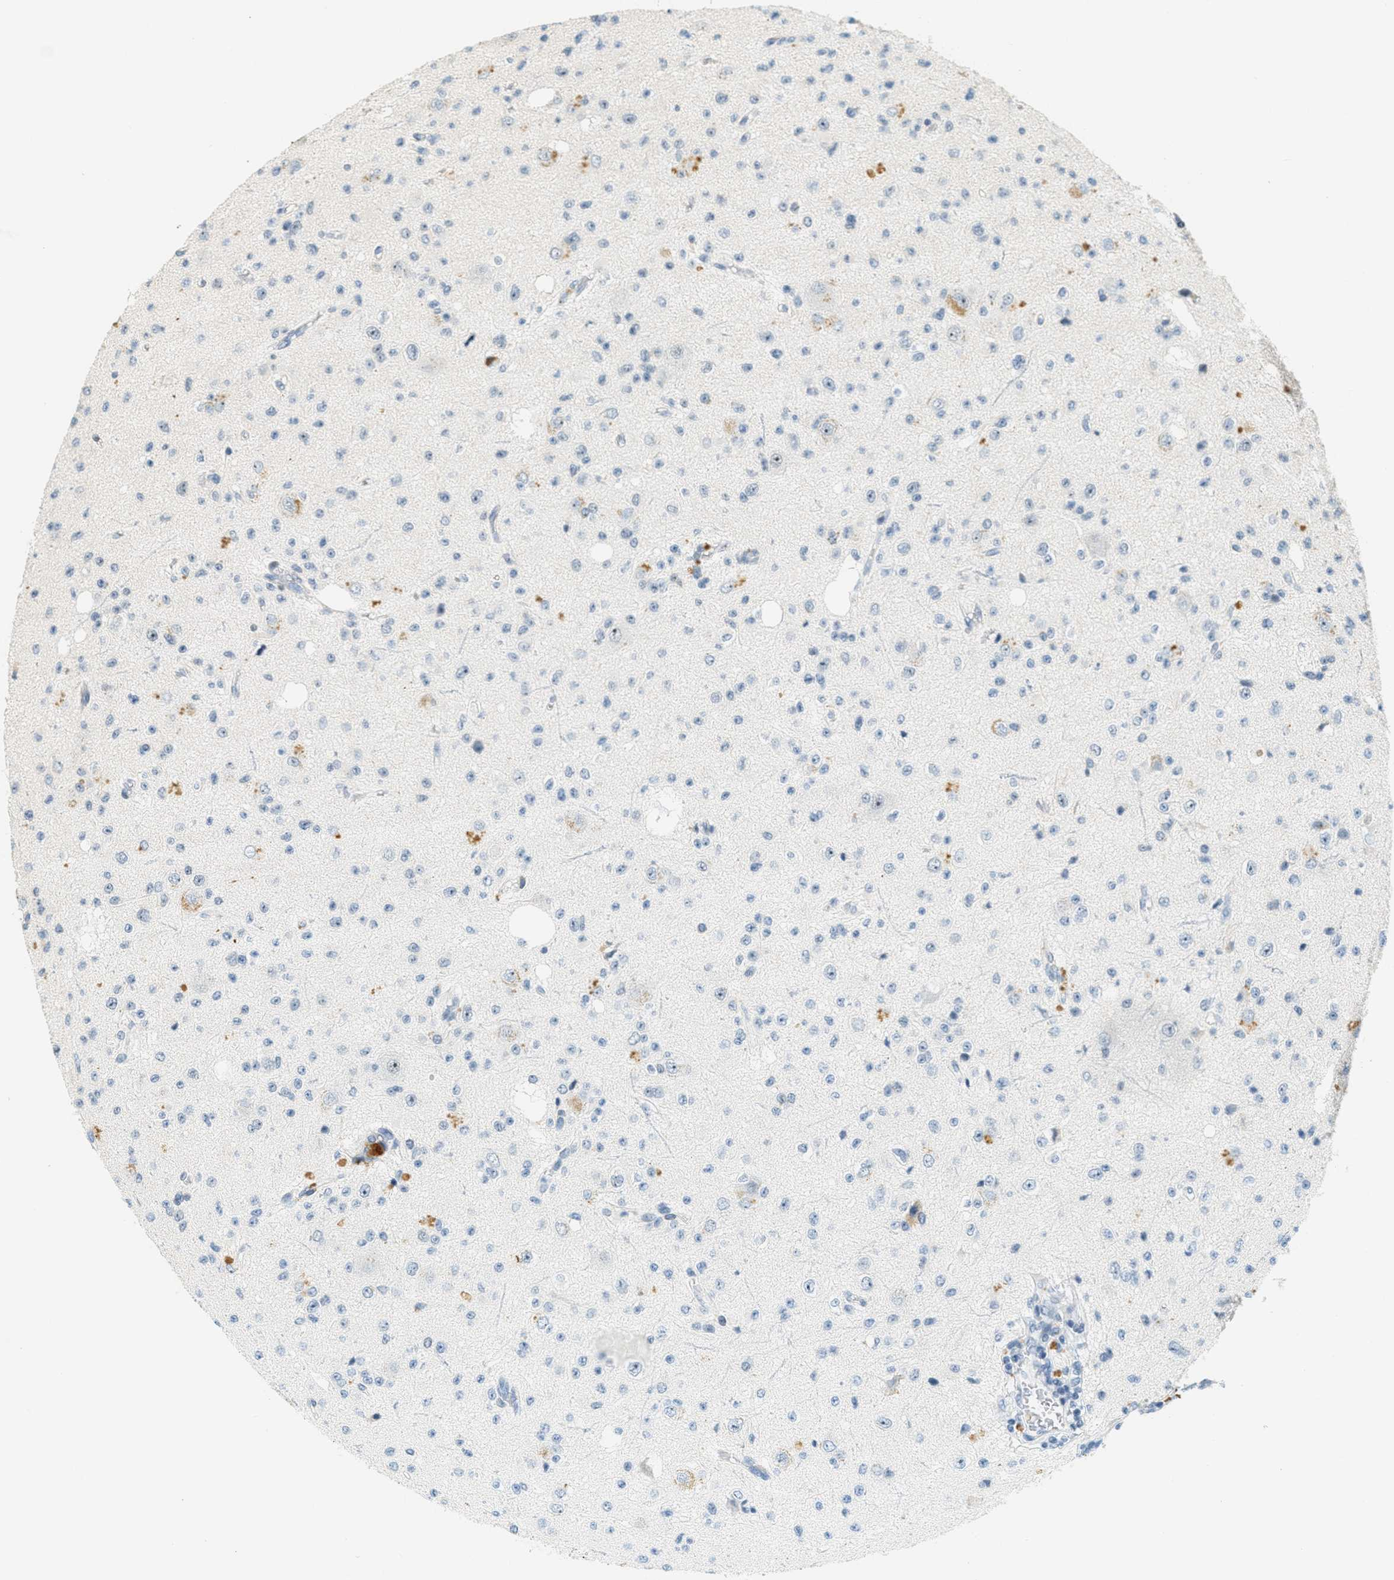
{"staining": {"intensity": "weak", "quantity": "<25%", "location": "nuclear"}, "tissue": "glioma", "cell_type": "Tumor cells", "image_type": "cancer", "snomed": [{"axis": "morphology", "description": "Glioma, malignant, High grade"}, {"axis": "topography", "description": "pancreas cauda"}], "caption": "This is a photomicrograph of IHC staining of high-grade glioma (malignant), which shows no positivity in tumor cells.", "gene": "DDX47", "patient": {"sex": "male", "age": 60}}